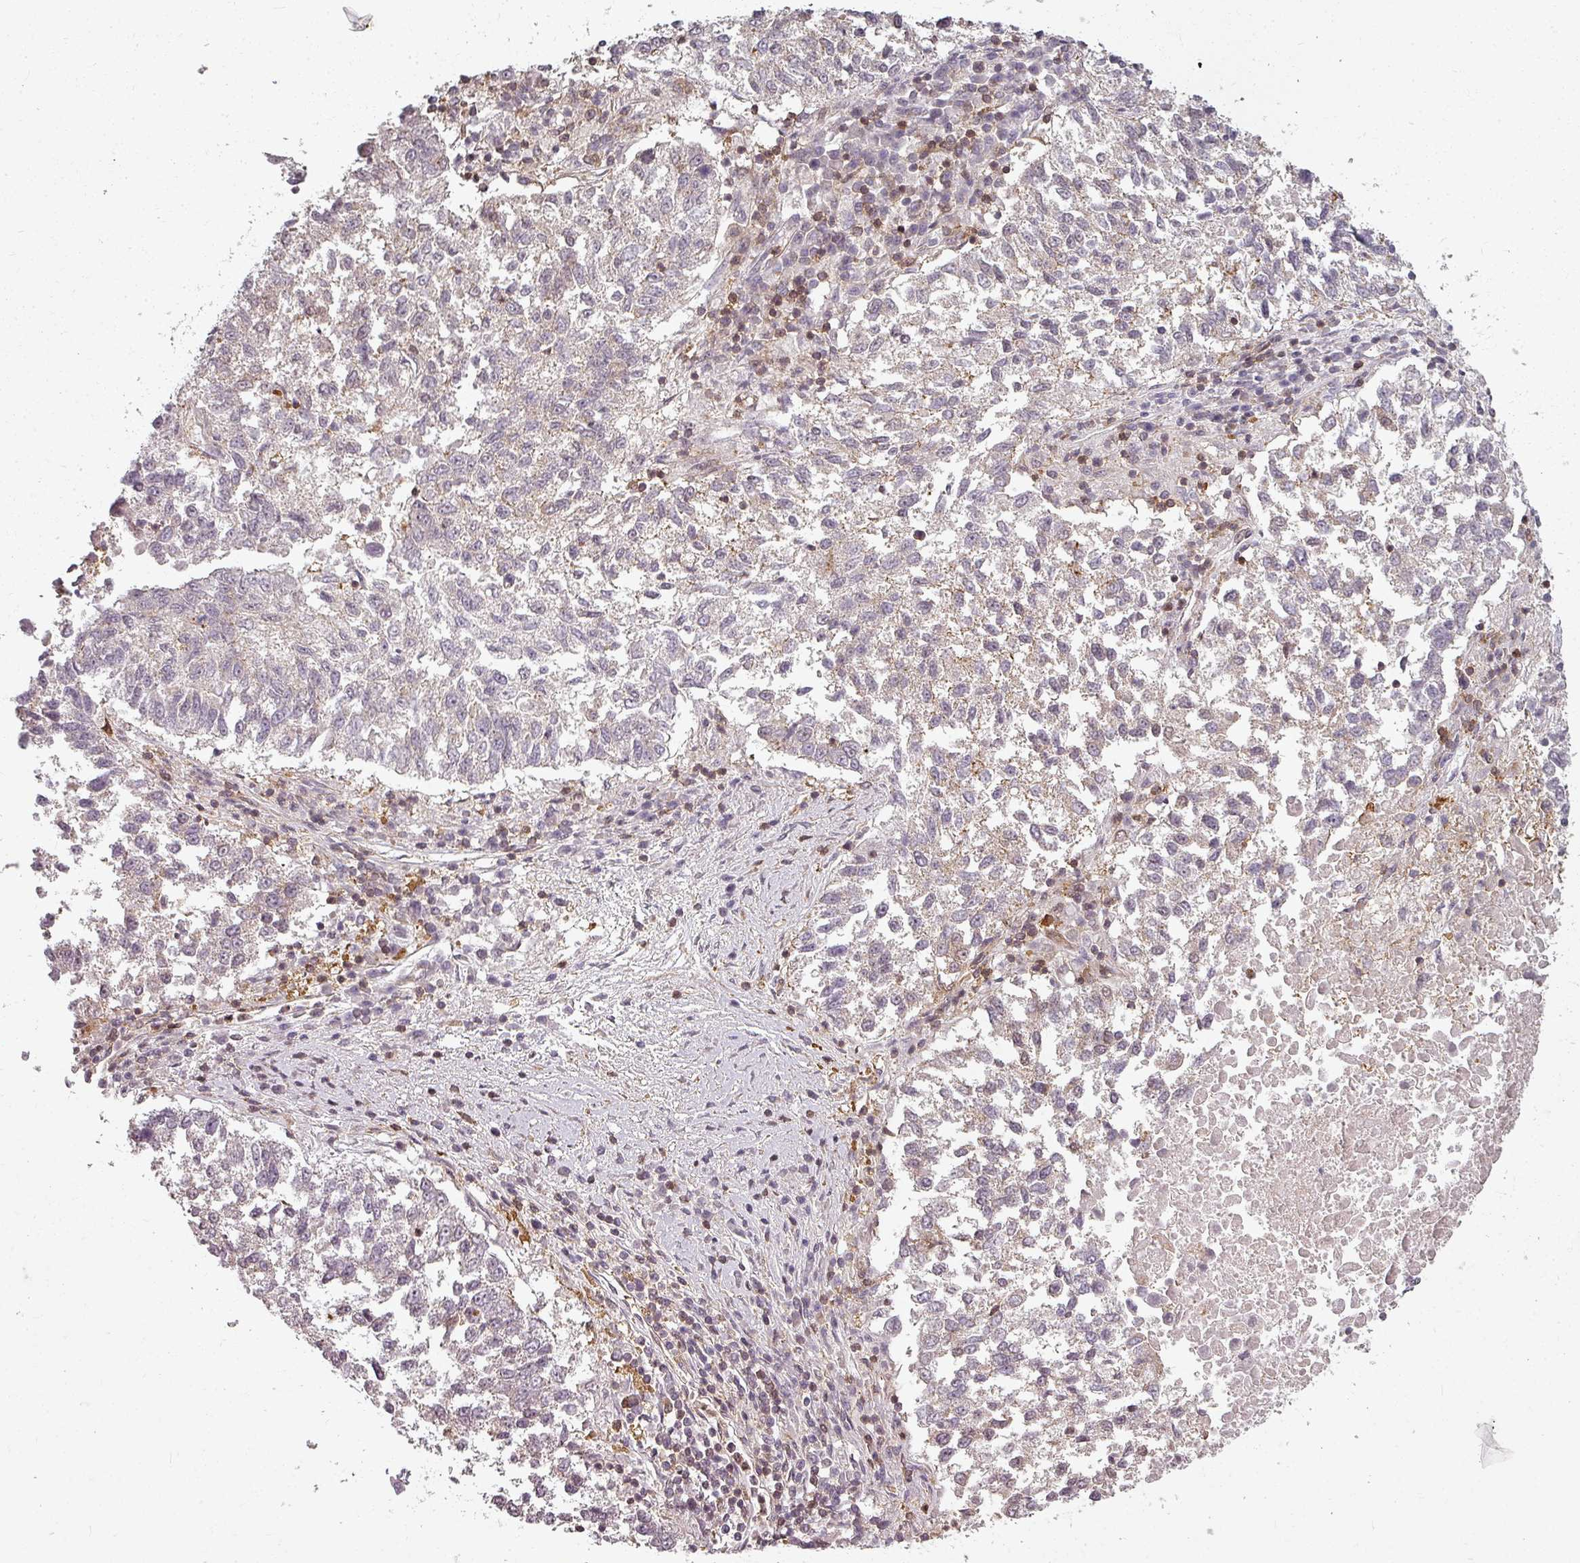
{"staining": {"intensity": "negative", "quantity": "none", "location": "none"}, "tissue": "lung cancer", "cell_type": "Tumor cells", "image_type": "cancer", "snomed": [{"axis": "morphology", "description": "Squamous cell carcinoma, NOS"}, {"axis": "topography", "description": "Lung"}], "caption": "There is no significant positivity in tumor cells of lung cancer (squamous cell carcinoma).", "gene": "CLIC1", "patient": {"sex": "male", "age": 73}}